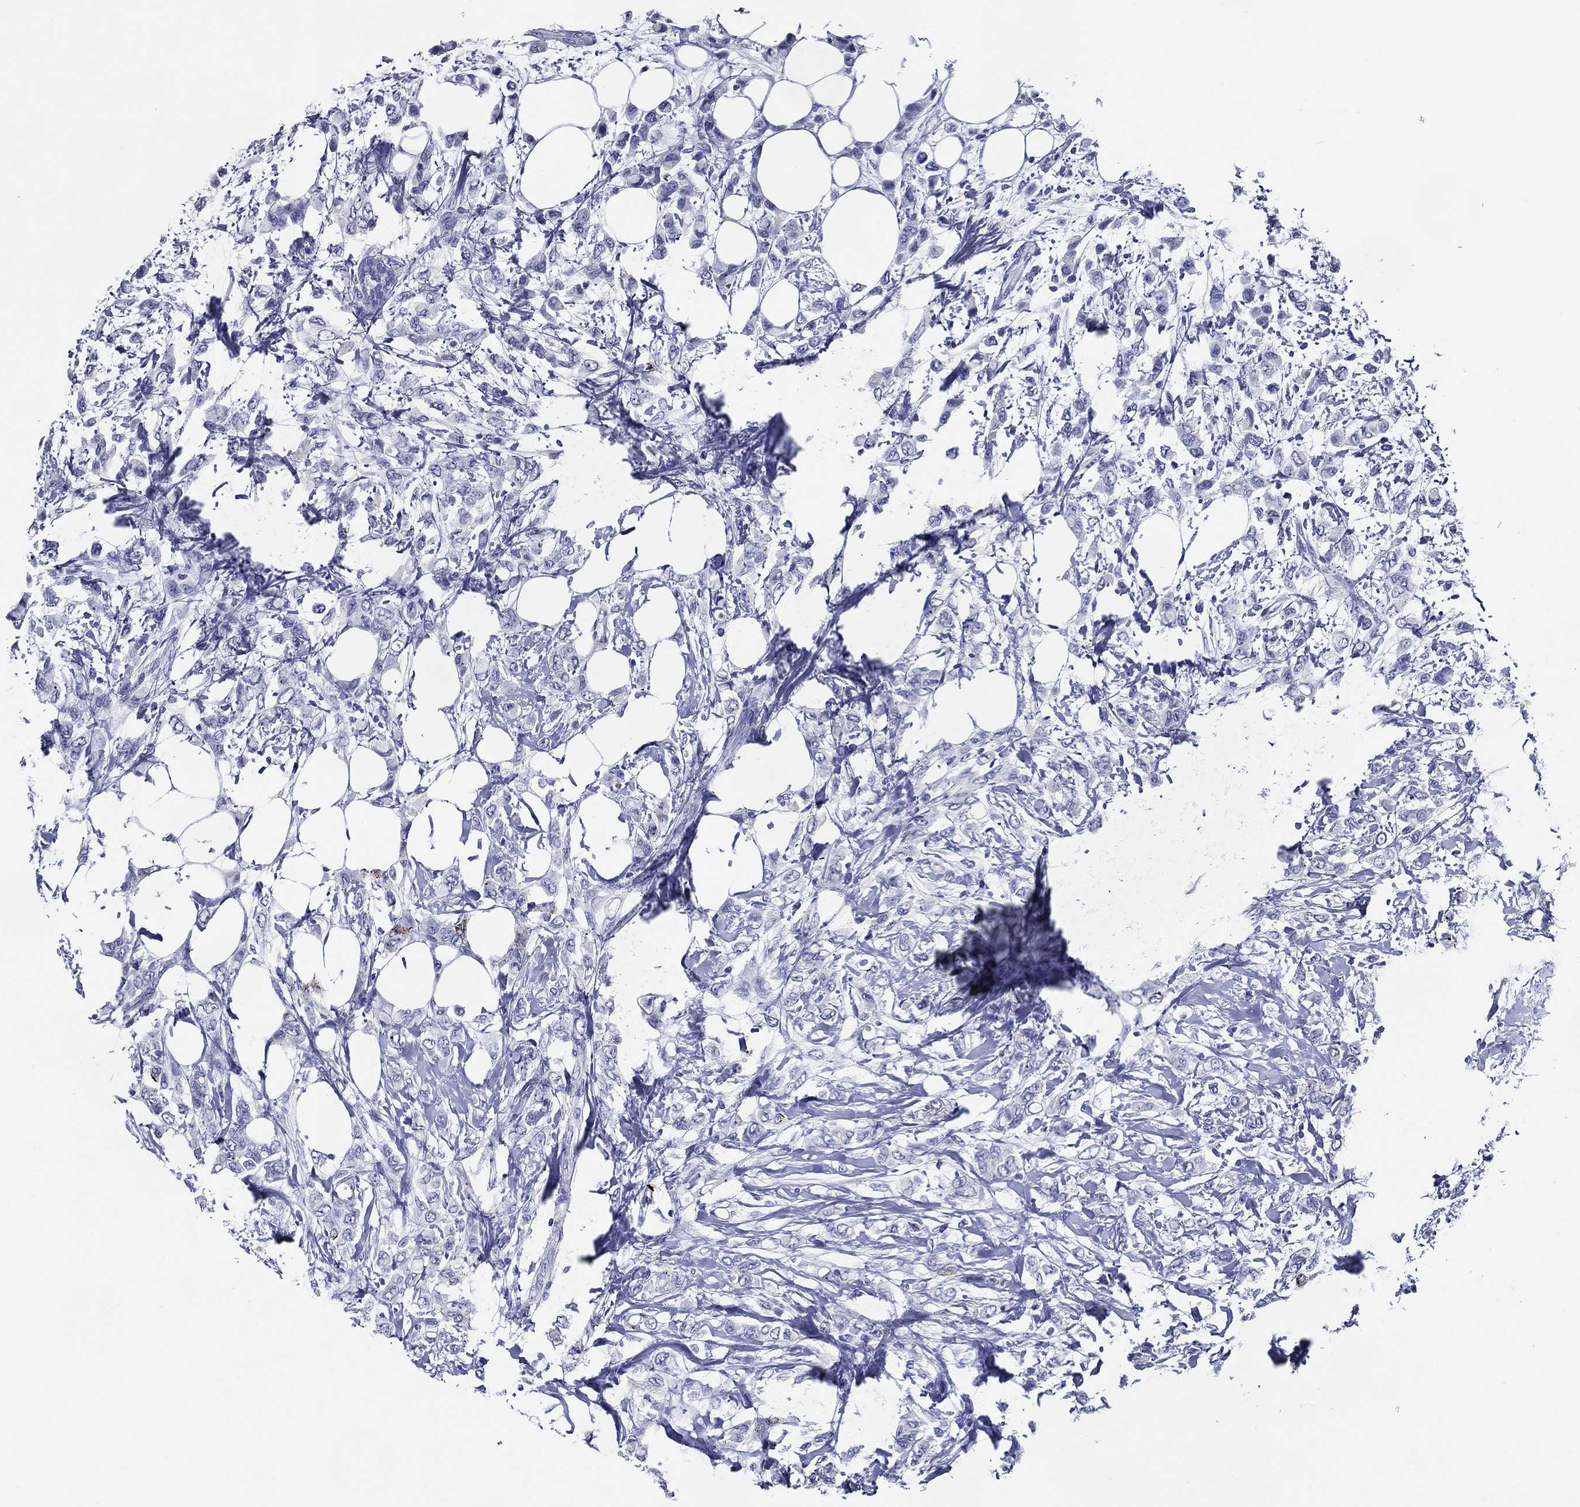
{"staining": {"intensity": "negative", "quantity": "none", "location": "none"}, "tissue": "breast cancer", "cell_type": "Tumor cells", "image_type": "cancer", "snomed": [{"axis": "morphology", "description": "Lobular carcinoma"}, {"axis": "topography", "description": "Breast"}], "caption": "Lobular carcinoma (breast) stained for a protein using immunohistochemistry (IHC) demonstrates no staining tumor cells.", "gene": "ACE2", "patient": {"sex": "female", "age": 66}}